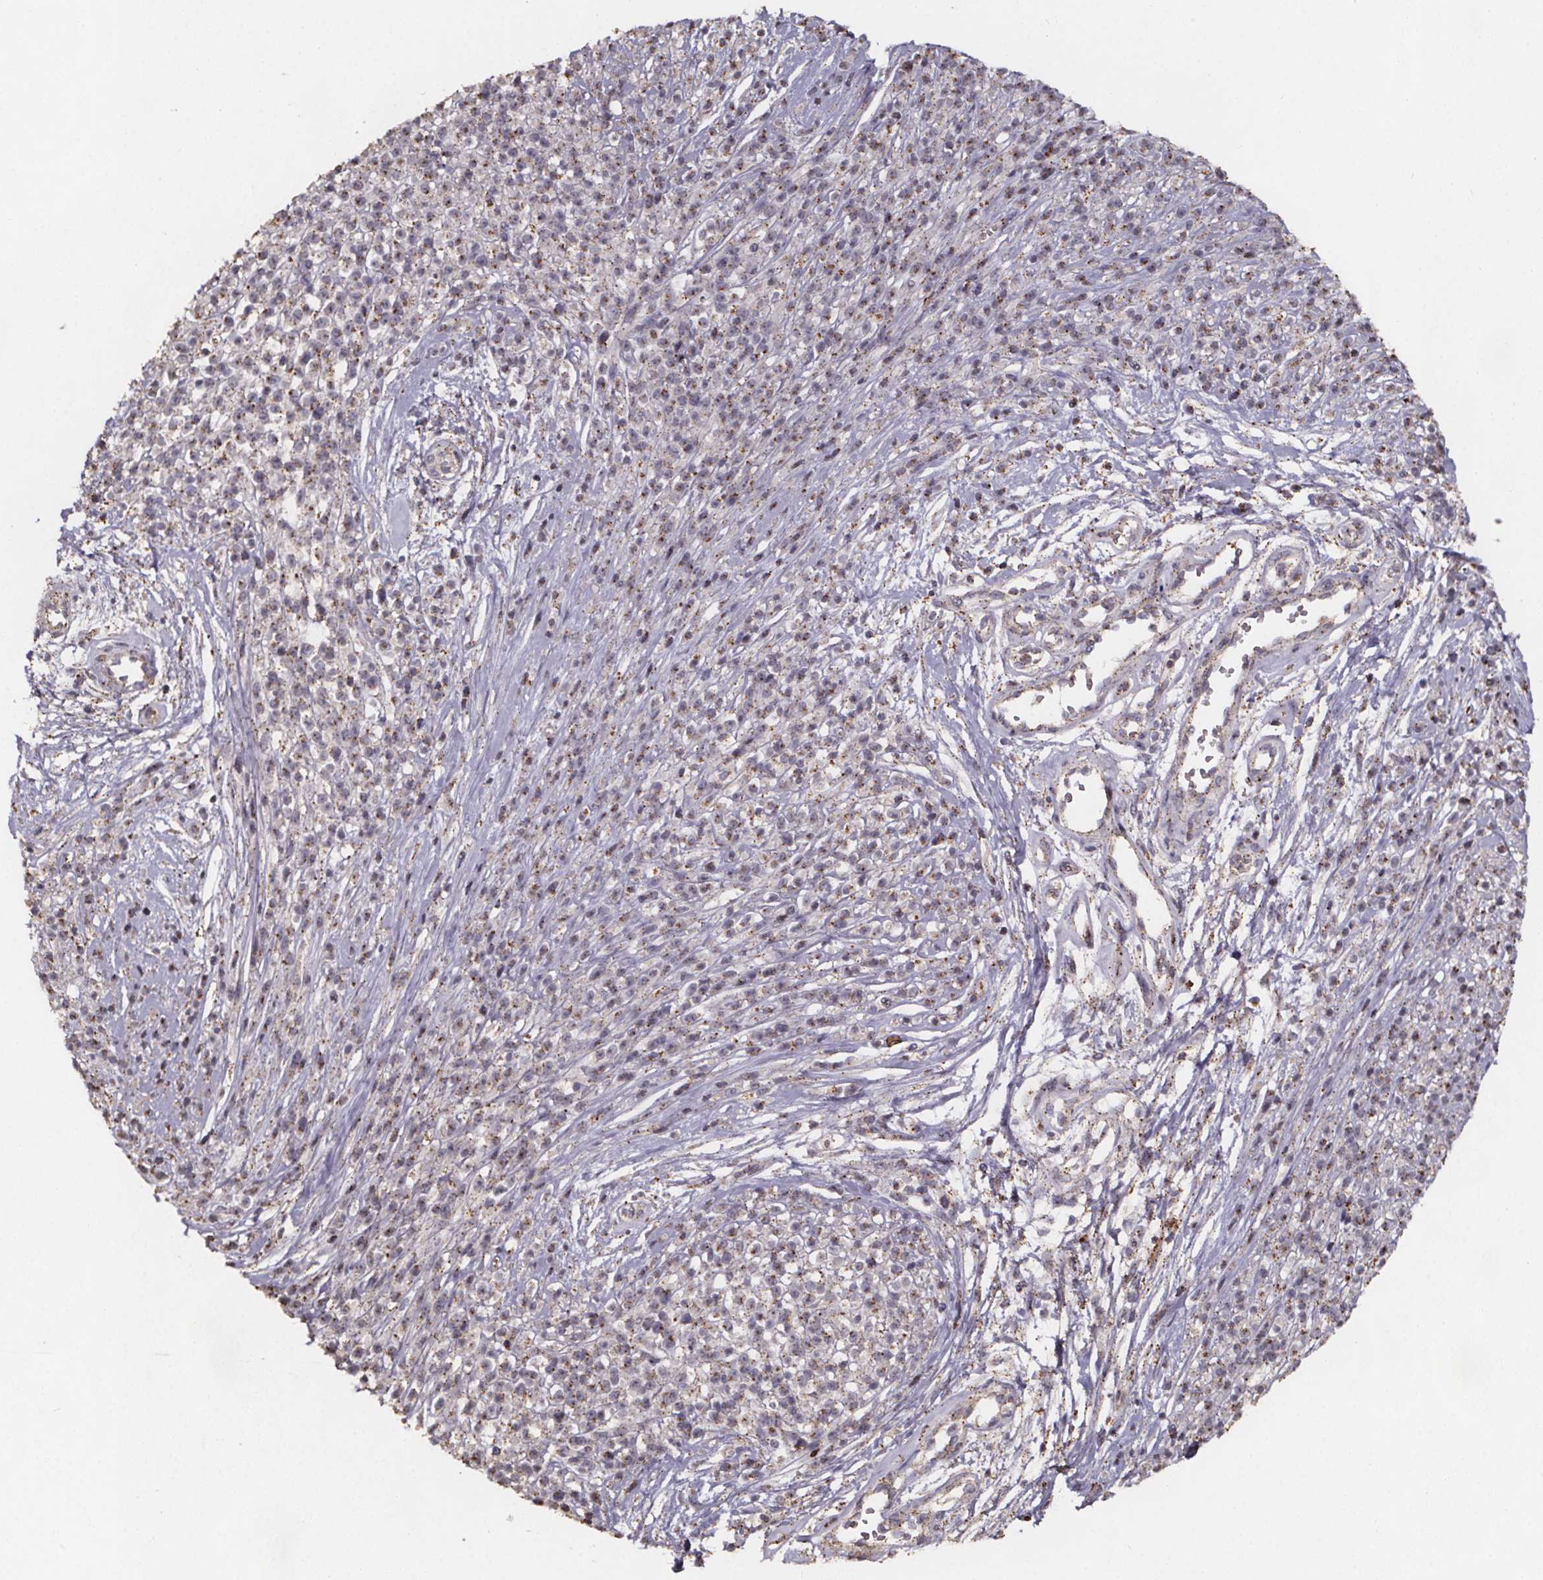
{"staining": {"intensity": "moderate", "quantity": "25%-75%", "location": "cytoplasmic/membranous"}, "tissue": "melanoma", "cell_type": "Tumor cells", "image_type": "cancer", "snomed": [{"axis": "morphology", "description": "Malignant melanoma, NOS"}, {"axis": "topography", "description": "Skin"}, {"axis": "topography", "description": "Skin of trunk"}], "caption": "Immunohistochemical staining of human malignant melanoma shows moderate cytoplasmic/membranous protein expression in about 25%-75% of tumor cells.", "gene": "ZNF879", "patient": {"sex": "male", "age": 74}}